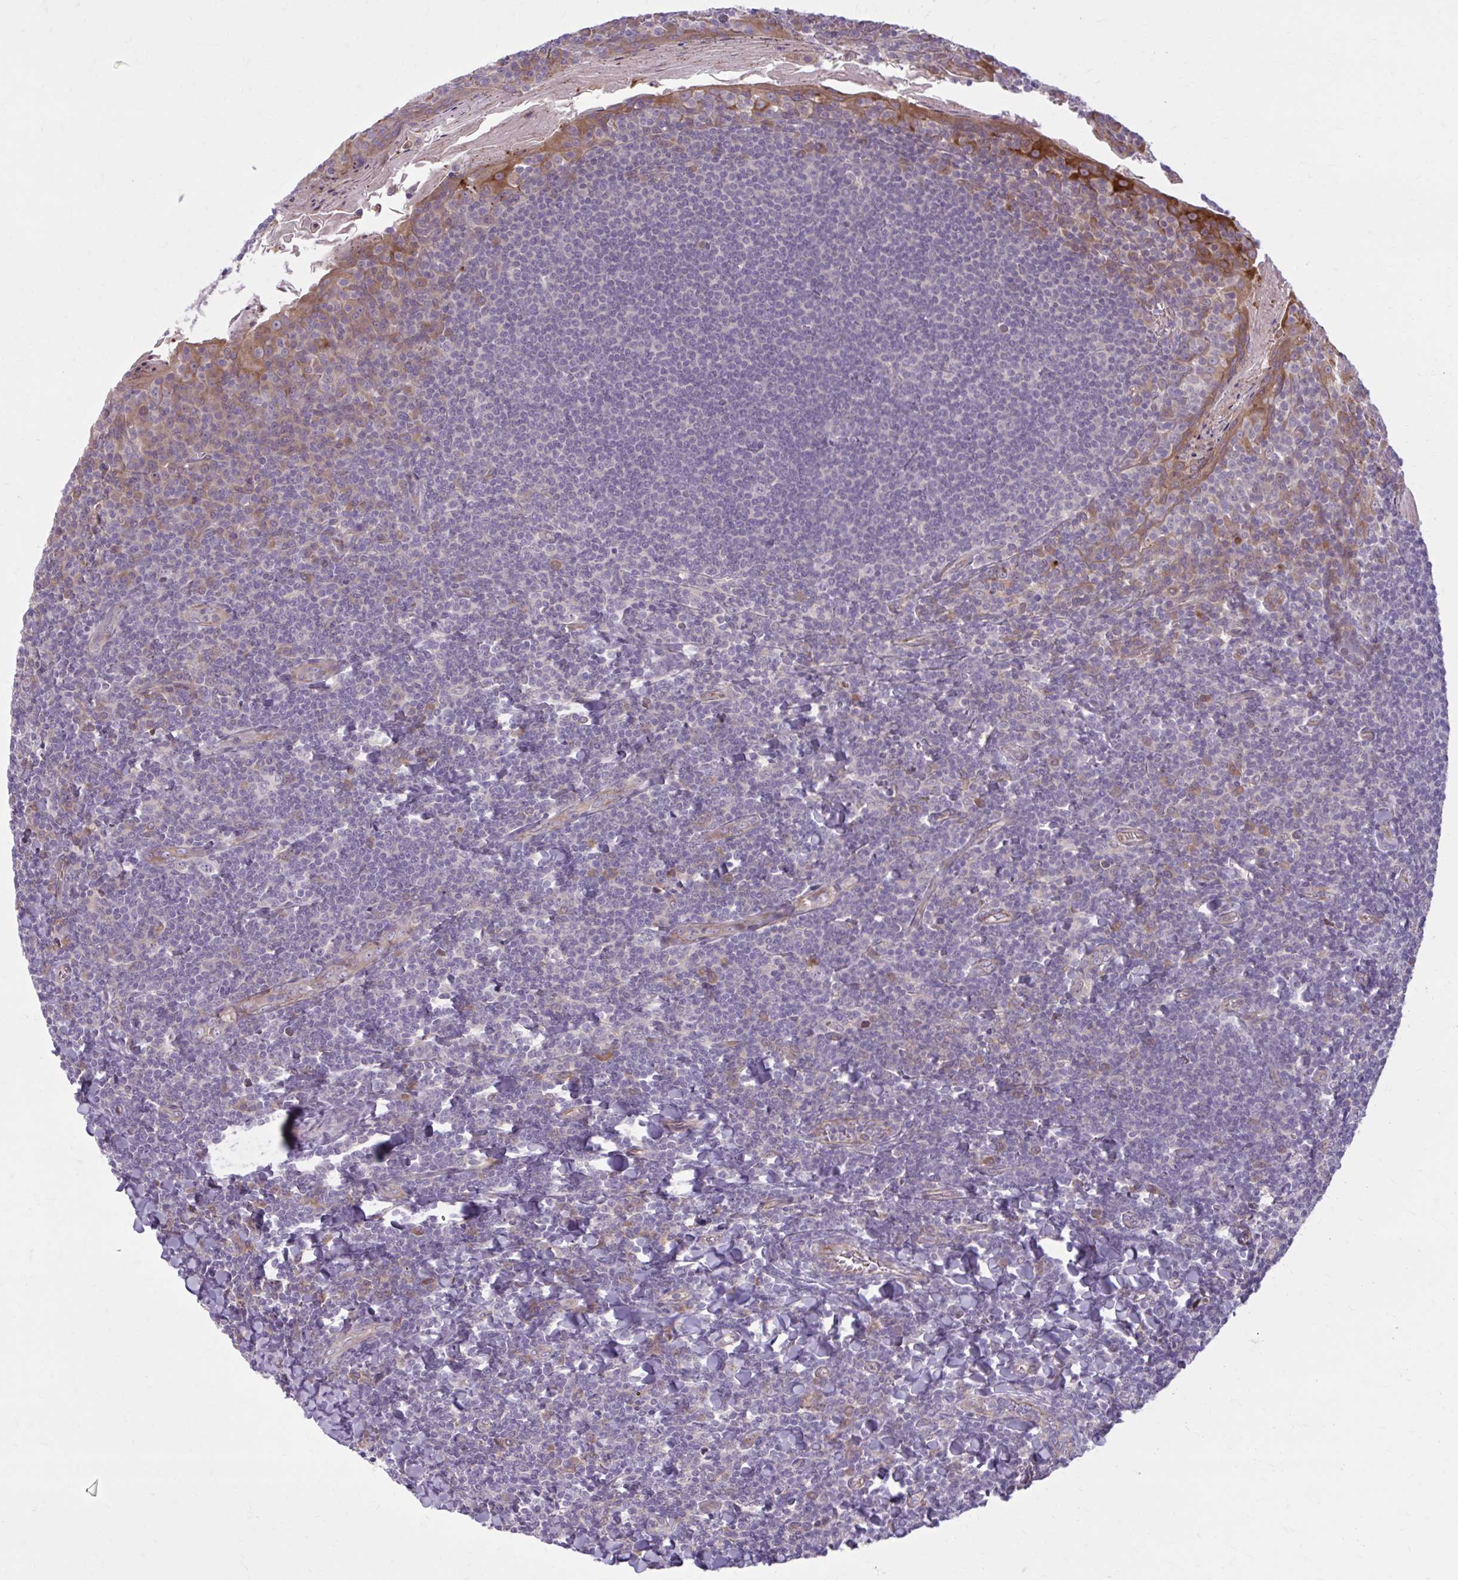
{"staining": {"intensity": "moderate", "quantity": "<25%", "location": "cytoplasmic/membranous"}, "tissue": "tonsil", "cell_type": "Germinal center cells", "image_type": "normal", "snomed": [{"axis": "morphology", "description": "Normal tissue, NOS"}, {"axis": "topography", "description": "Tonsil"}], "caption": "Brown immunohistochemical staining in benign tonsil displays moderate cytoplasmic/membranous expression in about <25% of germinal center cells.", "gene": "SNF8", "patient": {"sex": "male", "age": 27}}